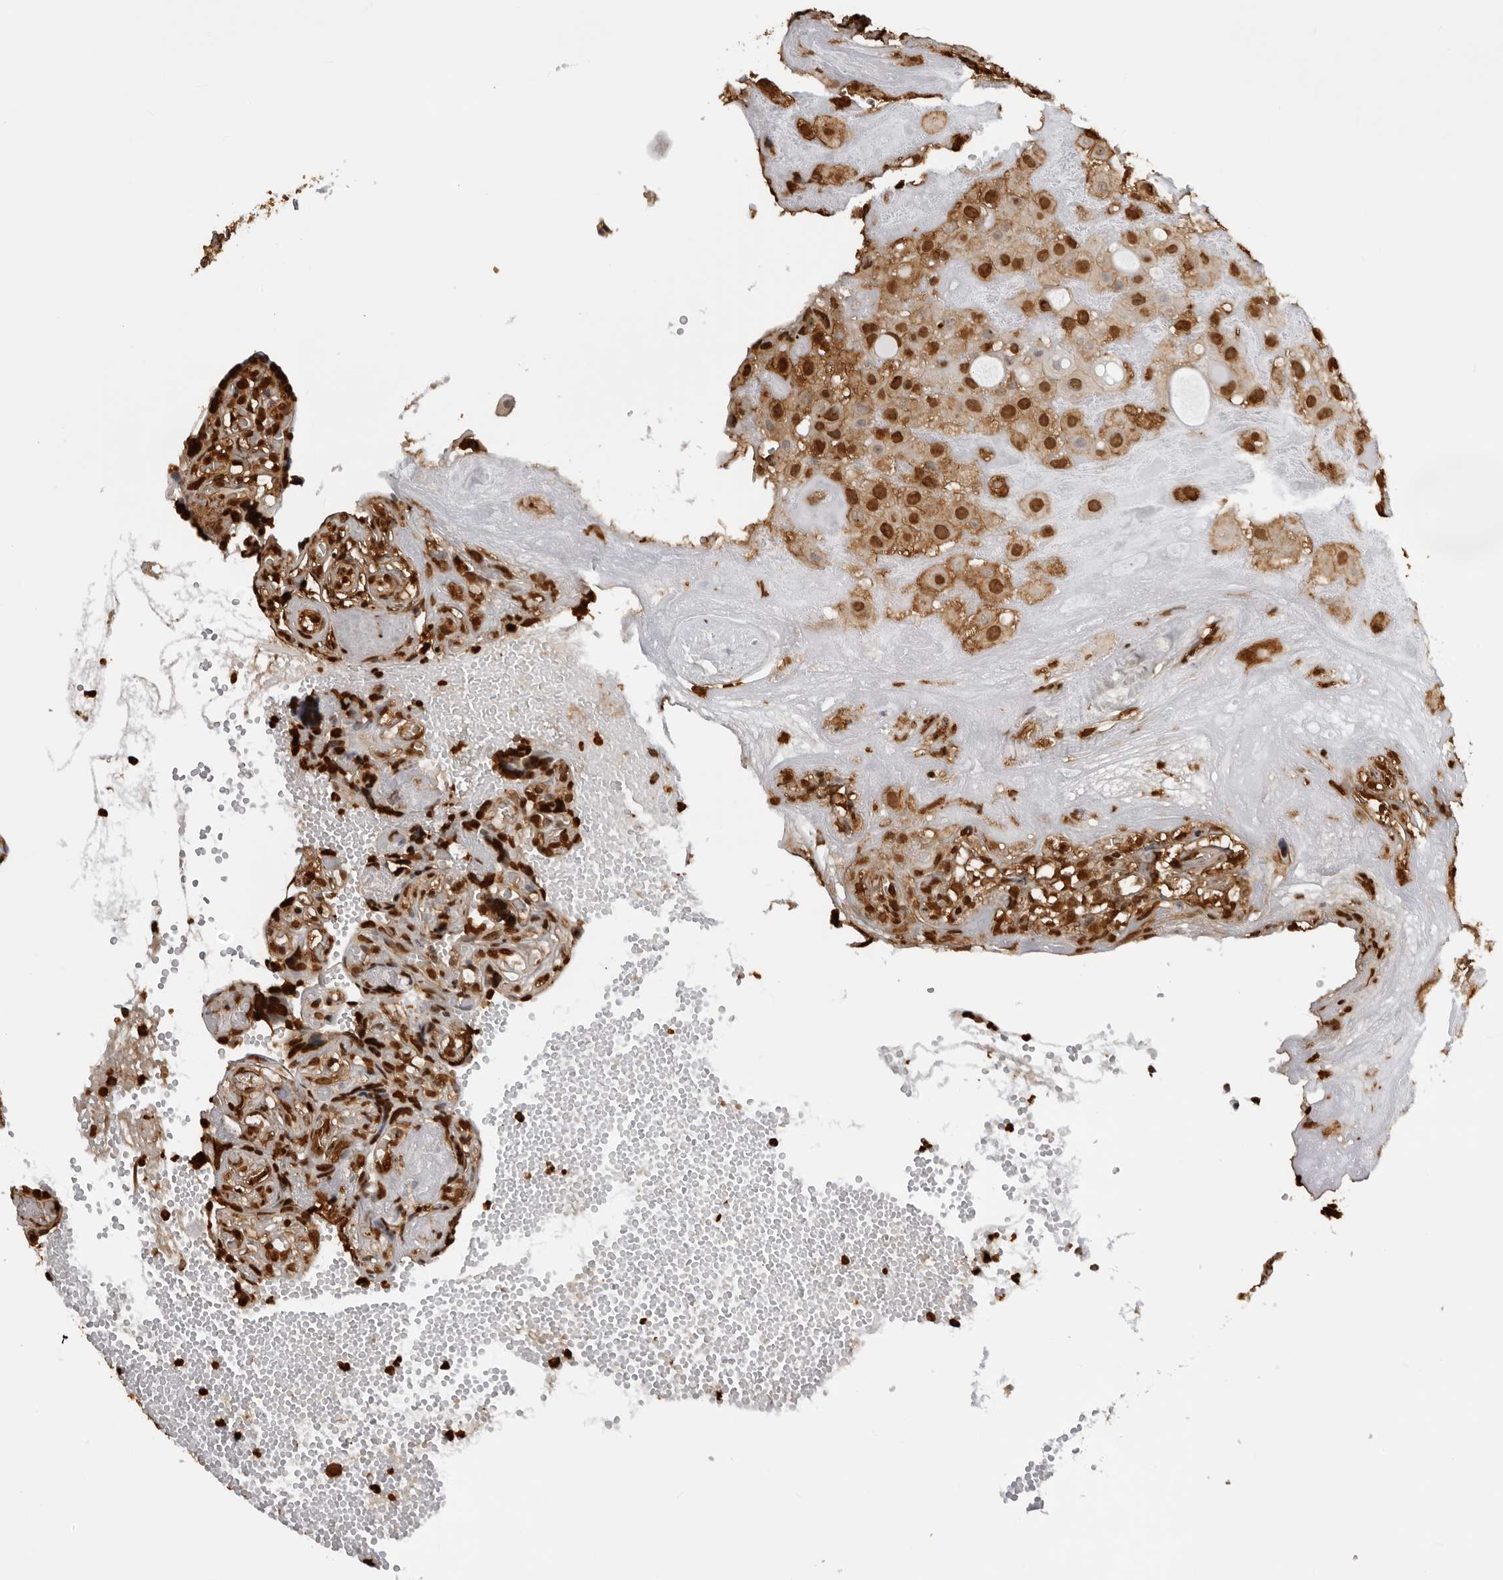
{"staining": {"intensity": "moderate", "quantity": ">75%", "location": "cytoplasmic/membranous,nuclear"}, "tissue": "placenta", "cell_type": "Decidual cells", "image_type": "normal", "snomed": [{"axis": "morphology", "description": "Normal tissue, NOS"}, {"axis": "topography", "description": "Placenta"}], "caption": "IHC micrograph of benign placenta: placenta stained using IHC reveals medium levels of moderate protein expression localized specifically in the cytoplasmic/membranous,nuclear of decidual cells, appearing as a cytoplasmic/membranous,nuclear brown color.", "gene": "ZFP91", "patient": {"sex": "female", "age": 30}}